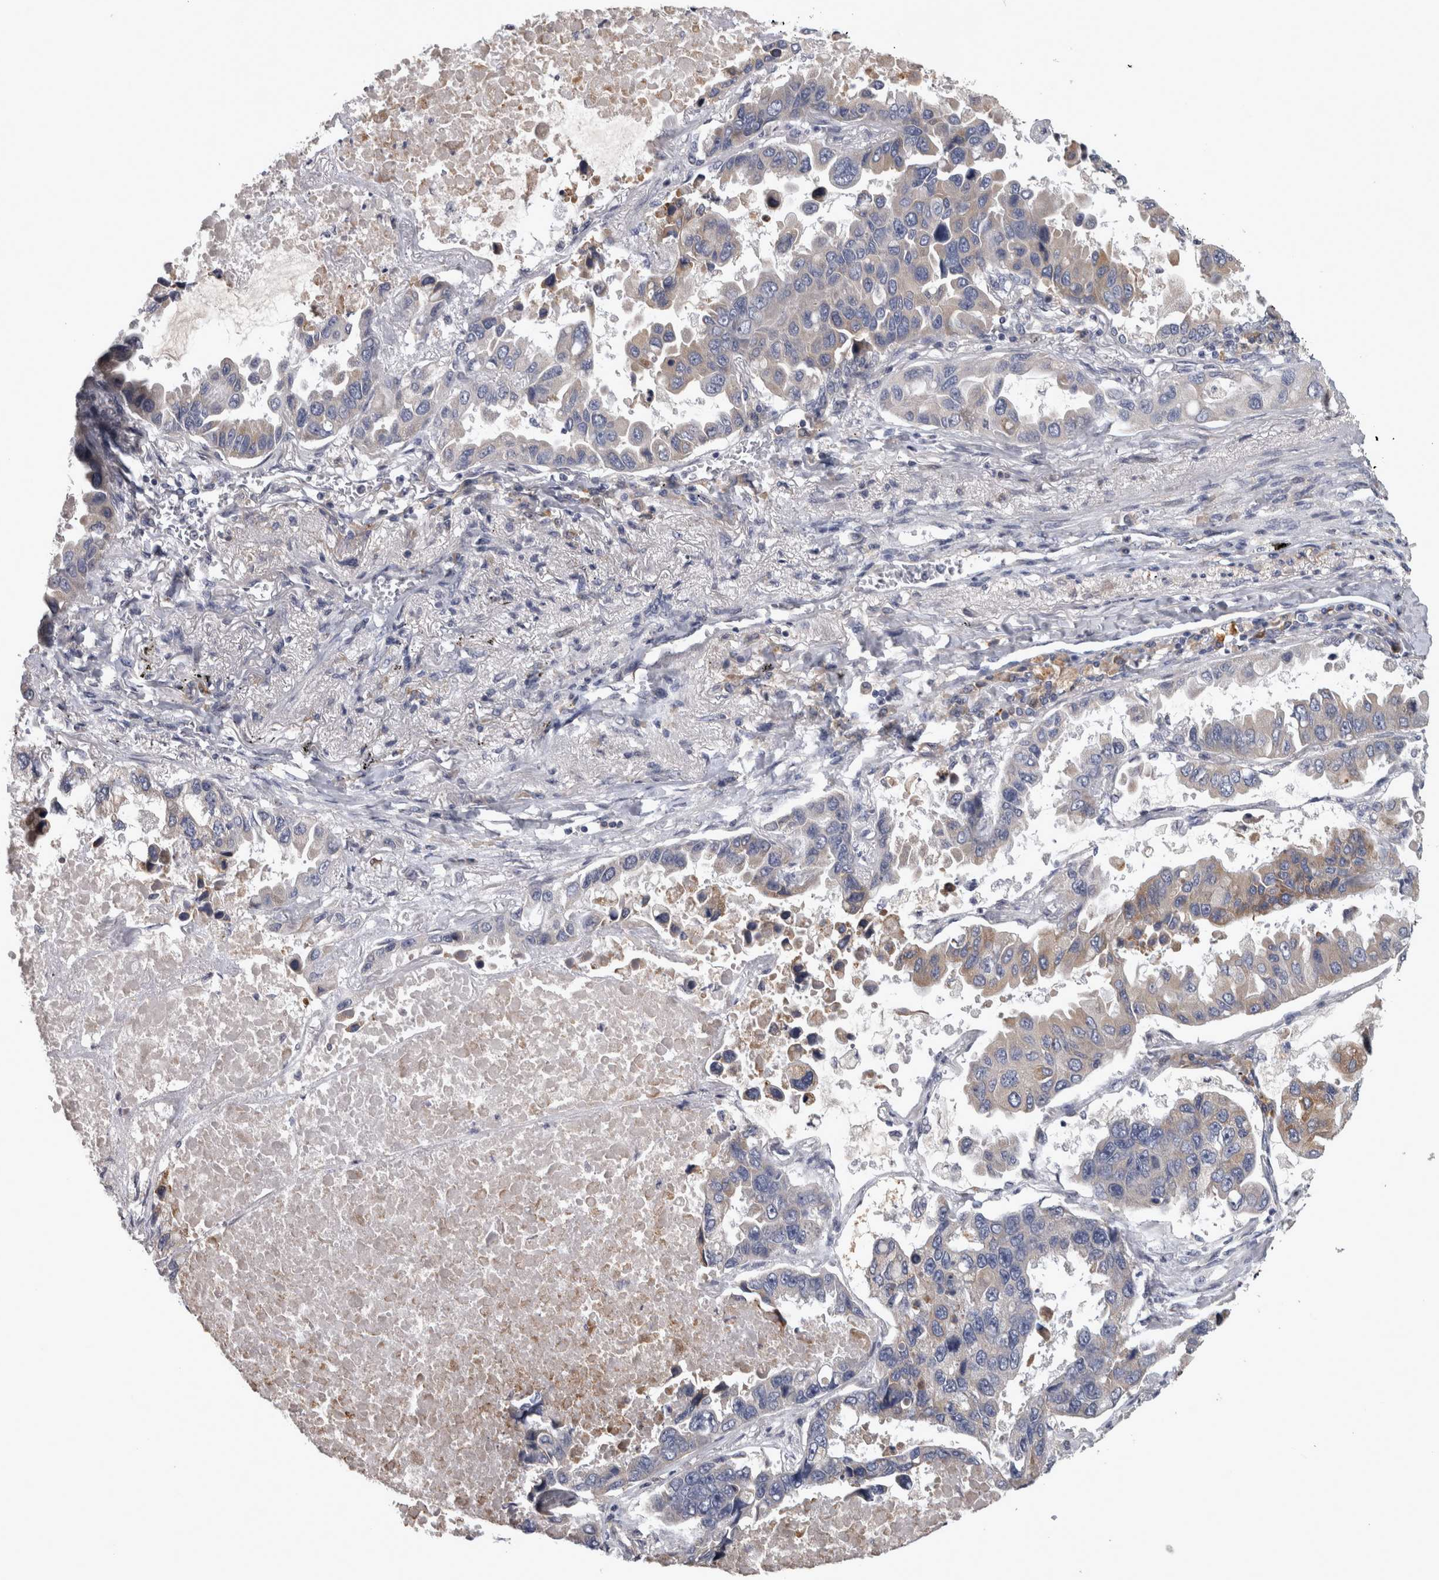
{"staining": {"intensity": "moderate", "quantity": "<25%", "location": "cytoplasmic/membranous"}, "tissue": "lung cancer", "cell_type": "Tumor cells", "image_type": "cancer", "snomed": [{"axis": "morphology", "description": "Adenocarcinoma, NOS"}, {"axis": "topography", "description": "Lung"}], "caption": "Tumor cells reveal moderate cytoplasmic/membranous expression in about <25% of cells in adenocarcinoma (lung).", "gene": "DBT", "patient": {"sex": "male", "age": 64}}